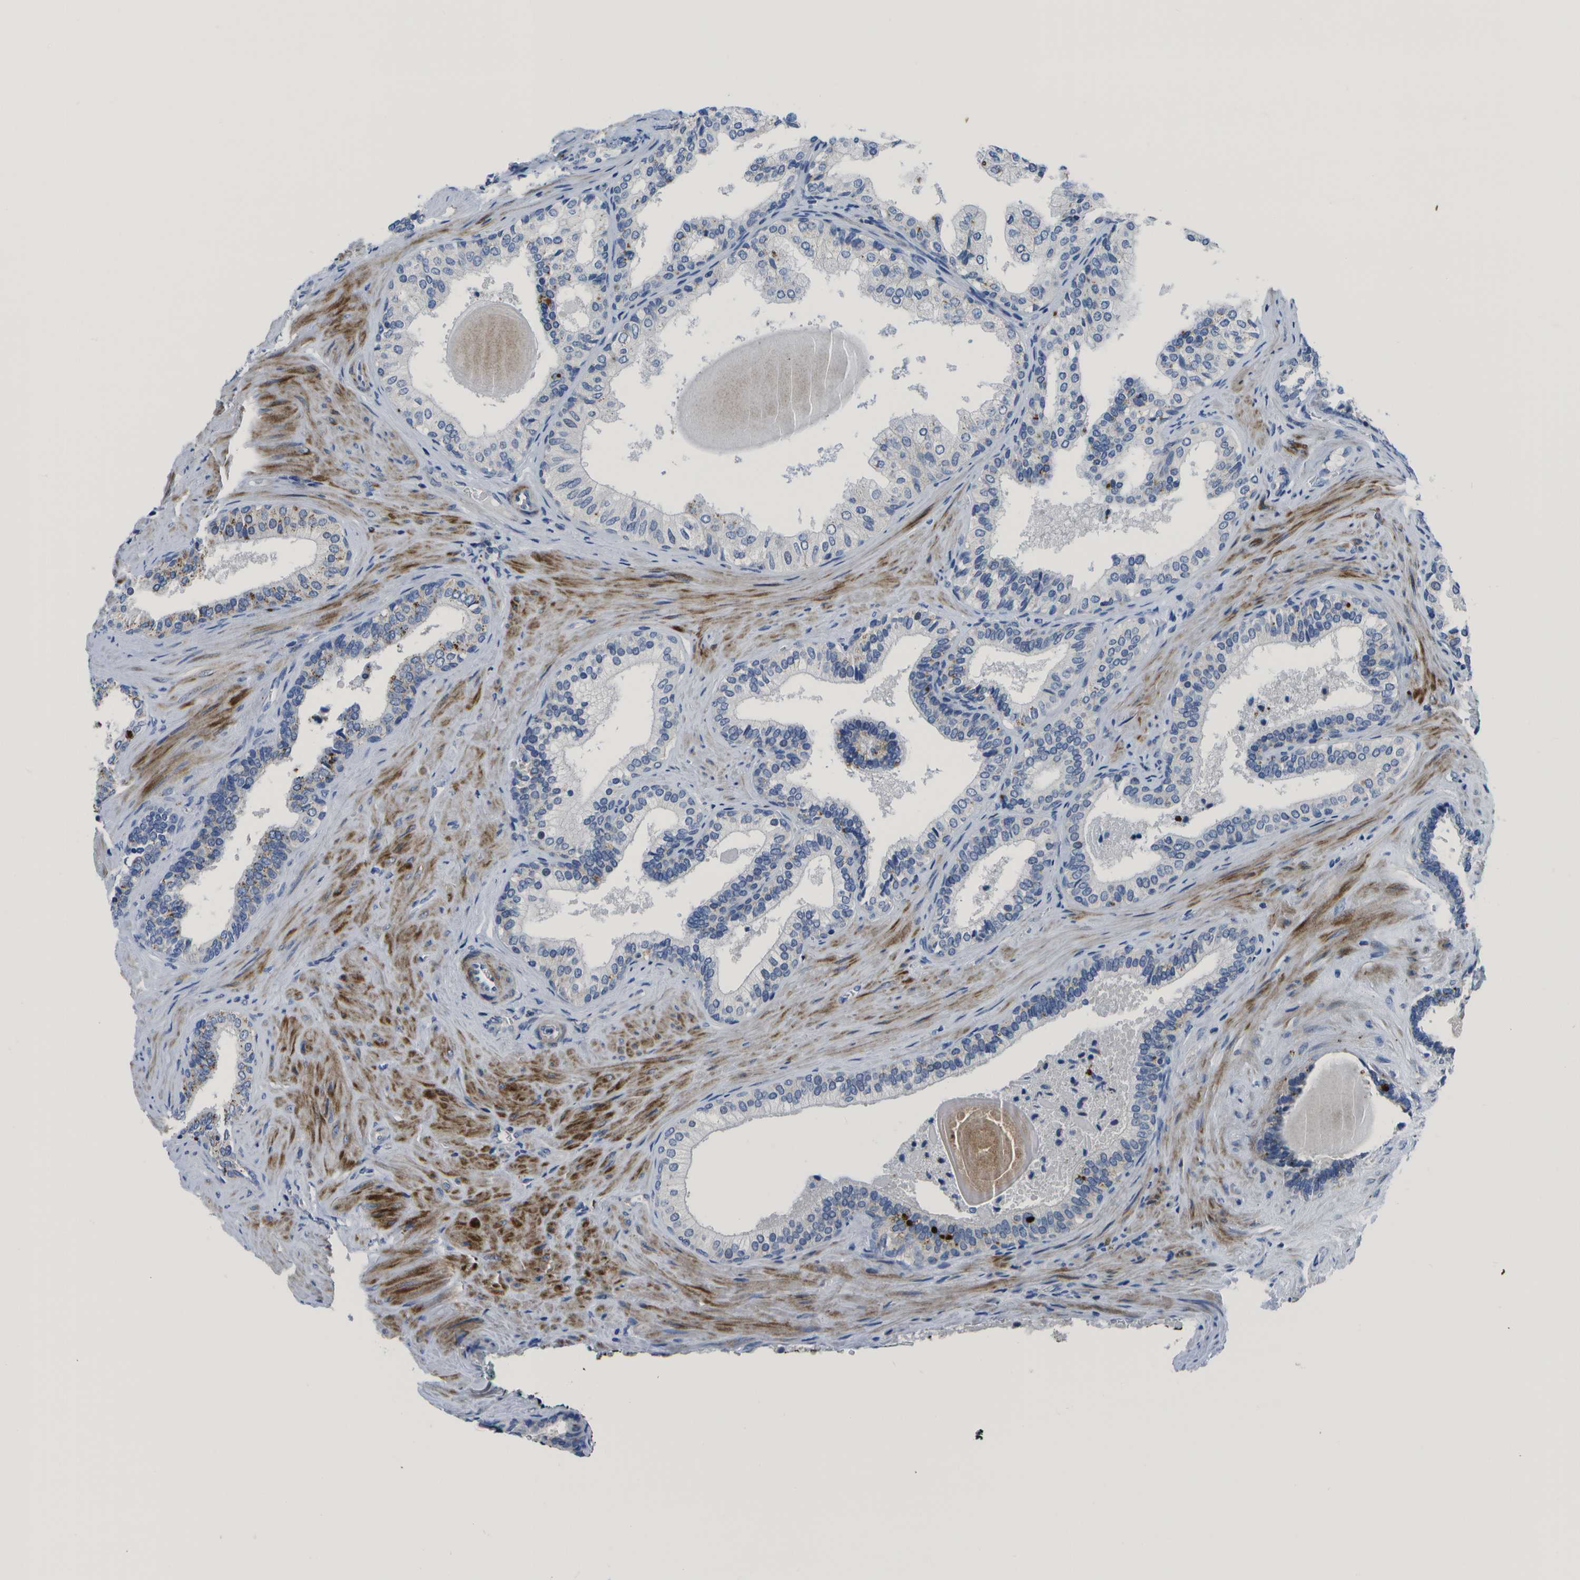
{"staining": {"intensity": "negative", "quantity": "none", "location": "none"}, "tissue": "prostate cancer", "cell_type": "Tumor cells", "image_type": "cancer", "snomed": [{"axis": "morphology", "description": "Adenocarcinoma, Low grade"}, {"axis": "topography", "description": "Prostate"}], "caption": "Protein analysis of prostate cancer (adenocarcinoma (low-grade)) reveals no significant staining in tumor cells.", "gene": "DCT", "patient": {"sex": "male", "age": 60}}